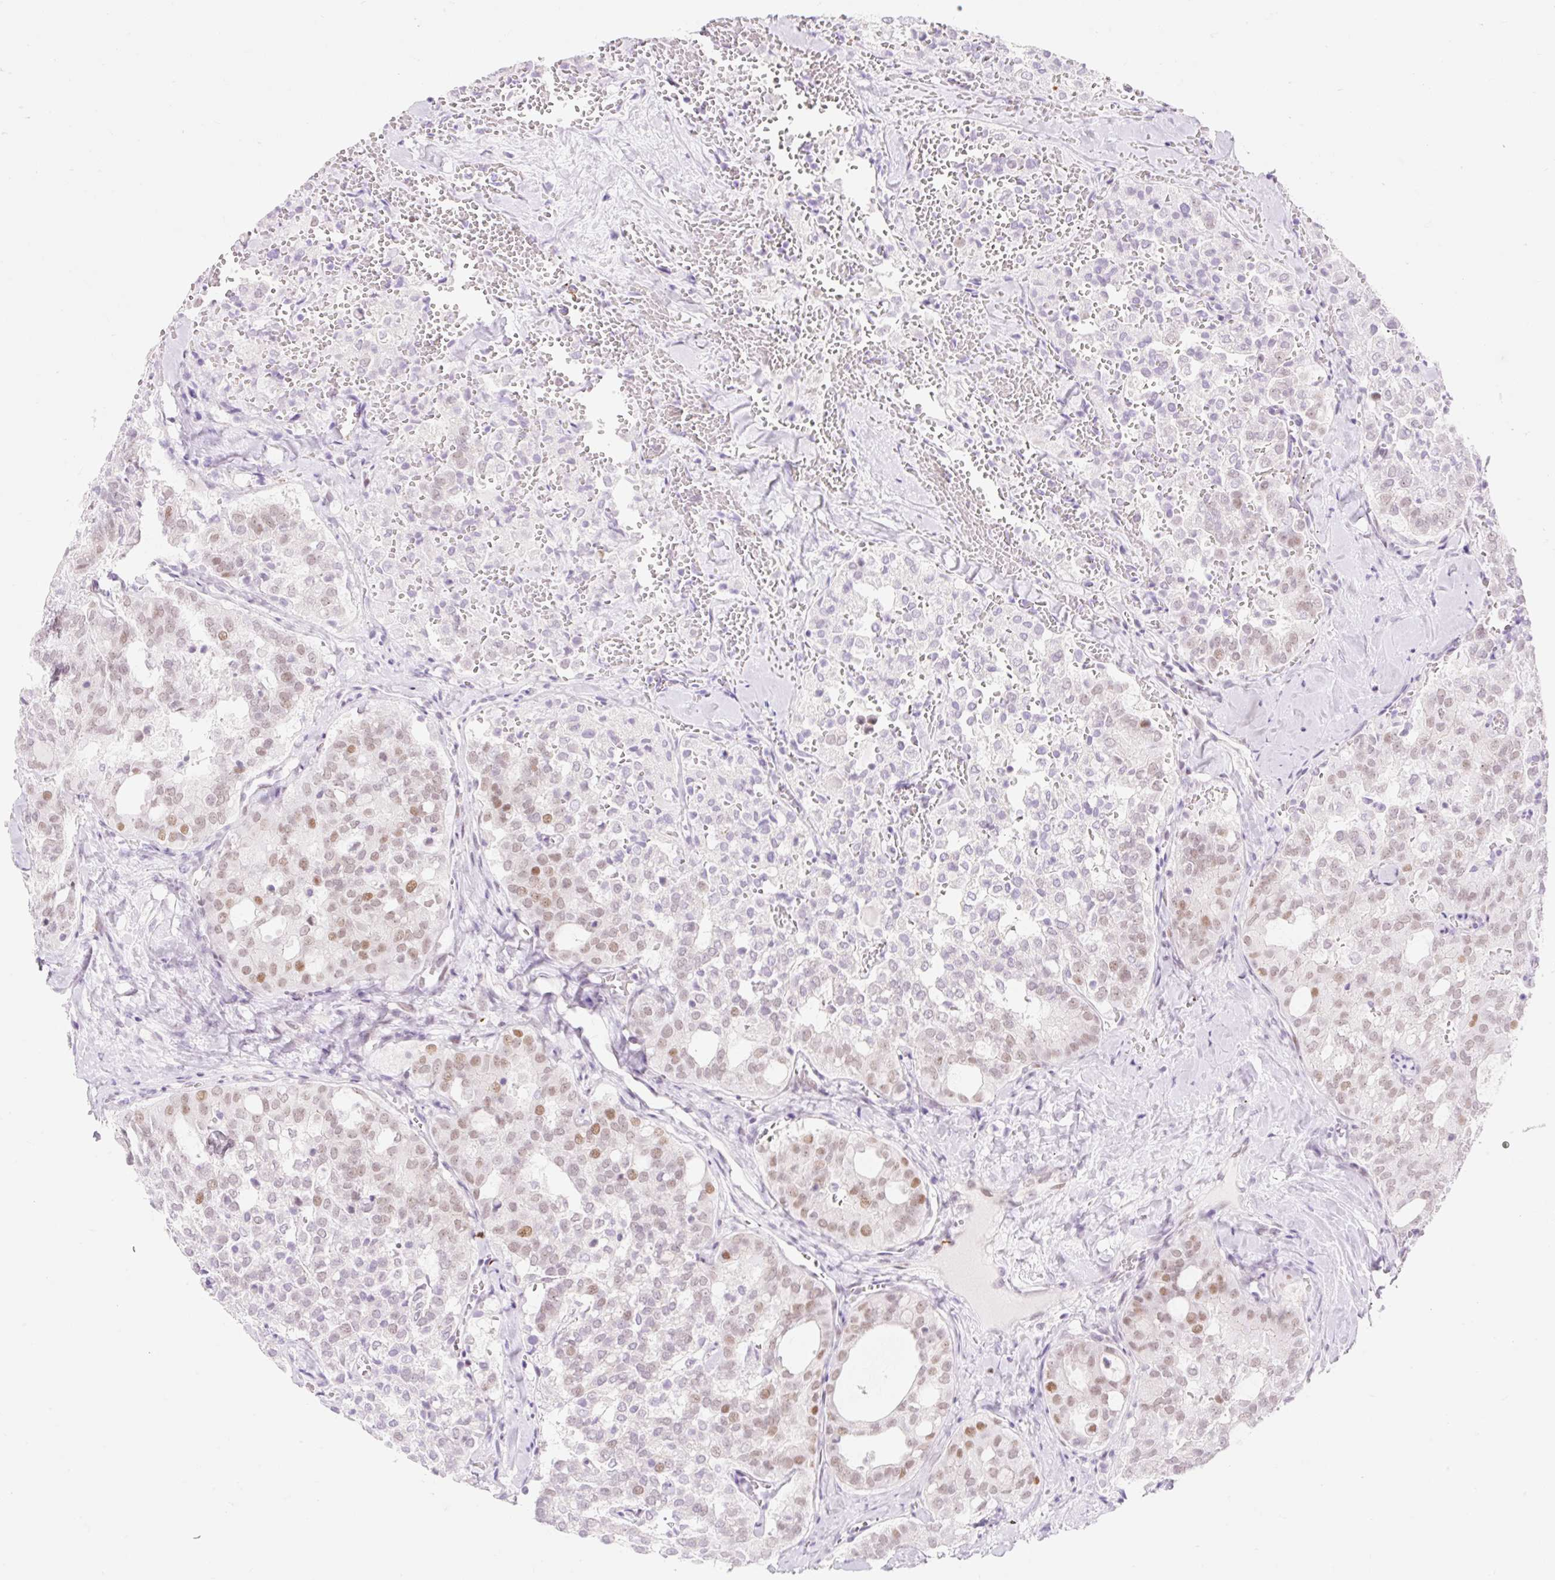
{"staining": {"intensity": "moderate", "quantity": "25%-75%", "location": "nuclear"}, "tissue": "thyroid cancer", "cell_type": "Tumor cells", "image_type": "cancer", "snomed": [{"axis": "morphology", "description": "Follicular adenoma carcinoma, NOS"}, {"axis": "topography", "description": "Thyroid gland"}], "caption": "This is a micrograph of immunohistochemistry (IHC) staining of thyroid cancer, which shows moderate positivity in the nuclear of tumor cells.", "gene": "H2BW1", "patient": {"sex": "male", "age": 75}}